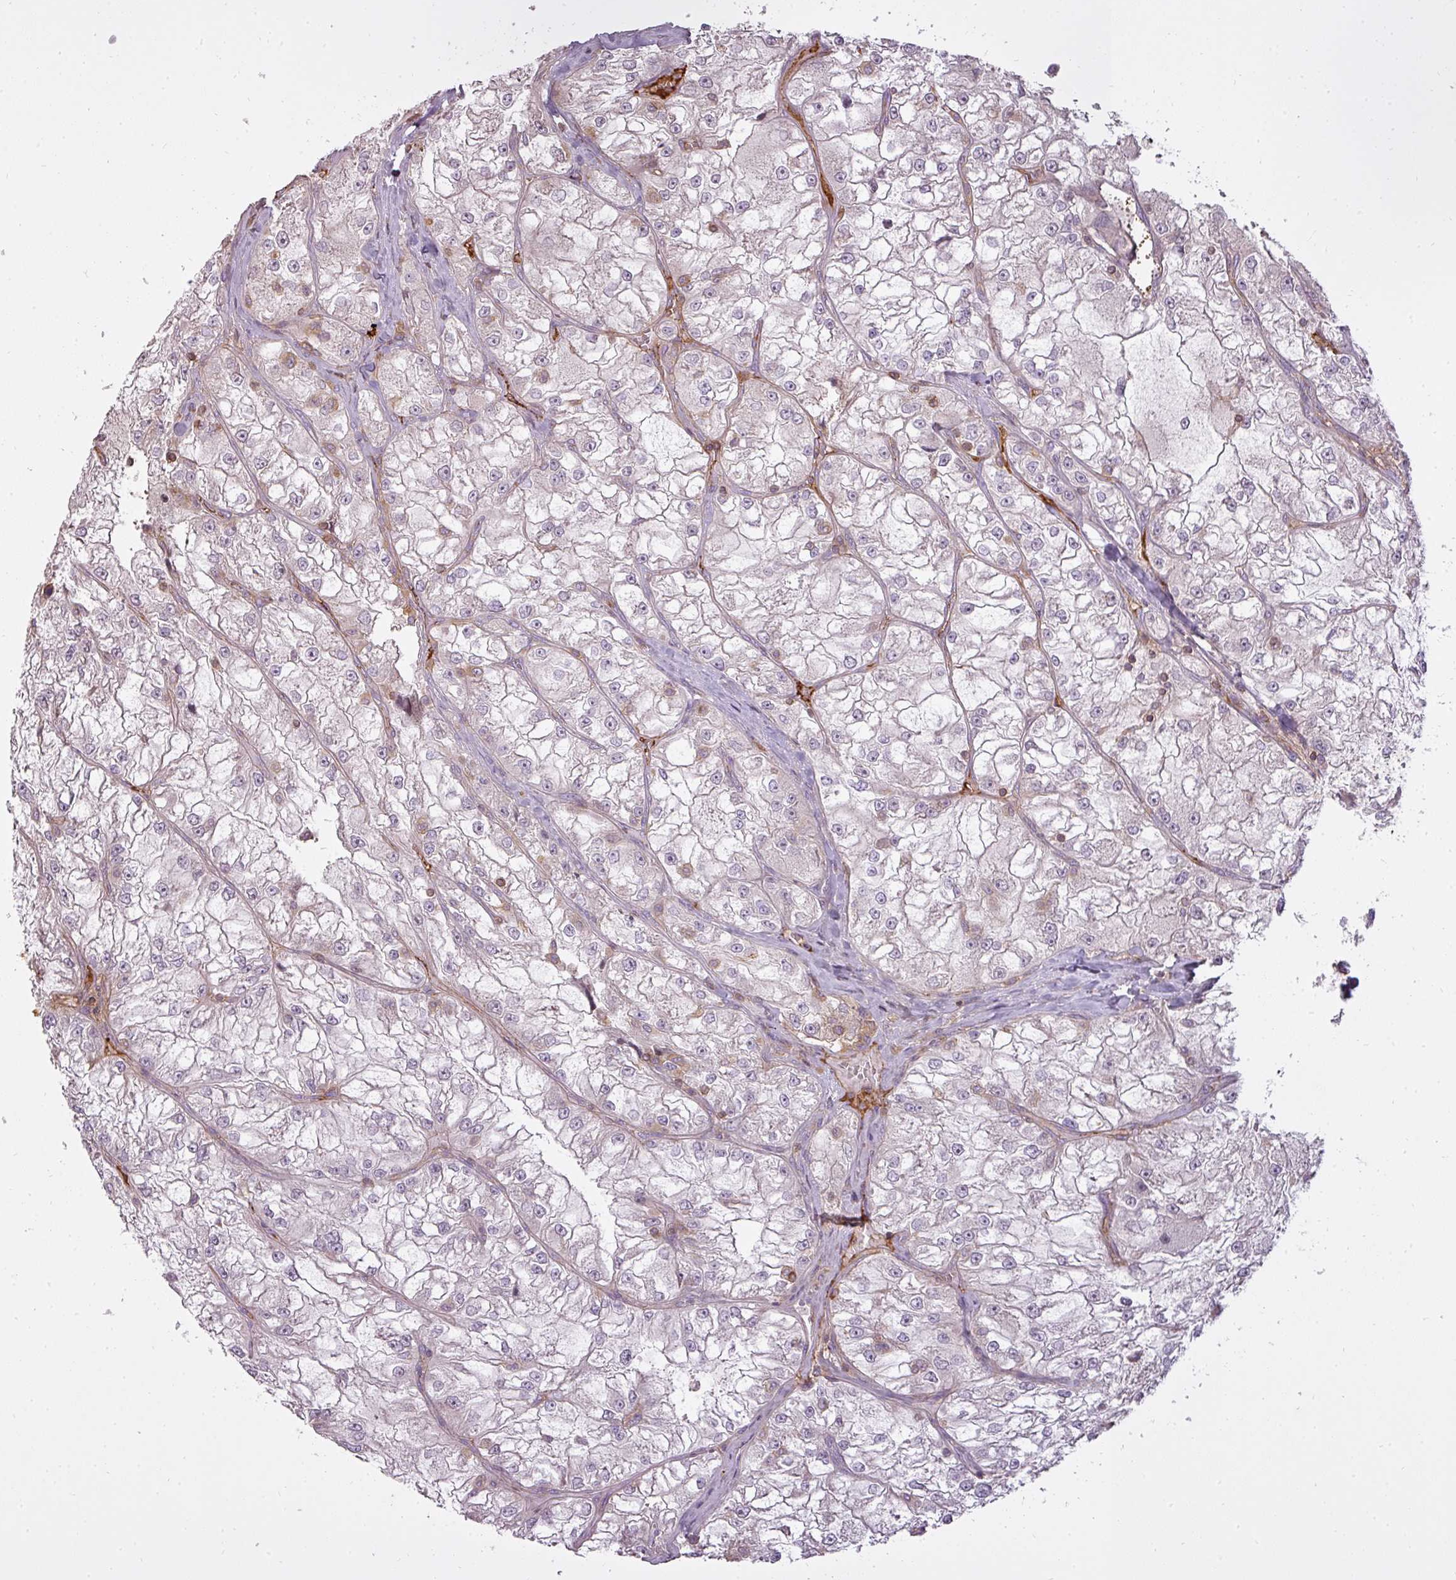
{"staining": {"intensity": "weak", "quantity": "25%-75%", "location": "cytoplasmic/membranous"}, "tissue": "renal cancer", "cell_type": "Tumor cells", "image_type": "cancer", "snomed": [{"axis": "morphology", "description": "Adenocarcinoma, NOS"}, {"axis": "topography", "description": "Kidney"}], "caption": "Tumor cells reveal low levels of weak cytoplasmic/membranous staining in about 25%-75% of cells in renal cancer (adenocarcinoma).", "gene": "STK4", "patient": {"sex": "female", "age": 72}}